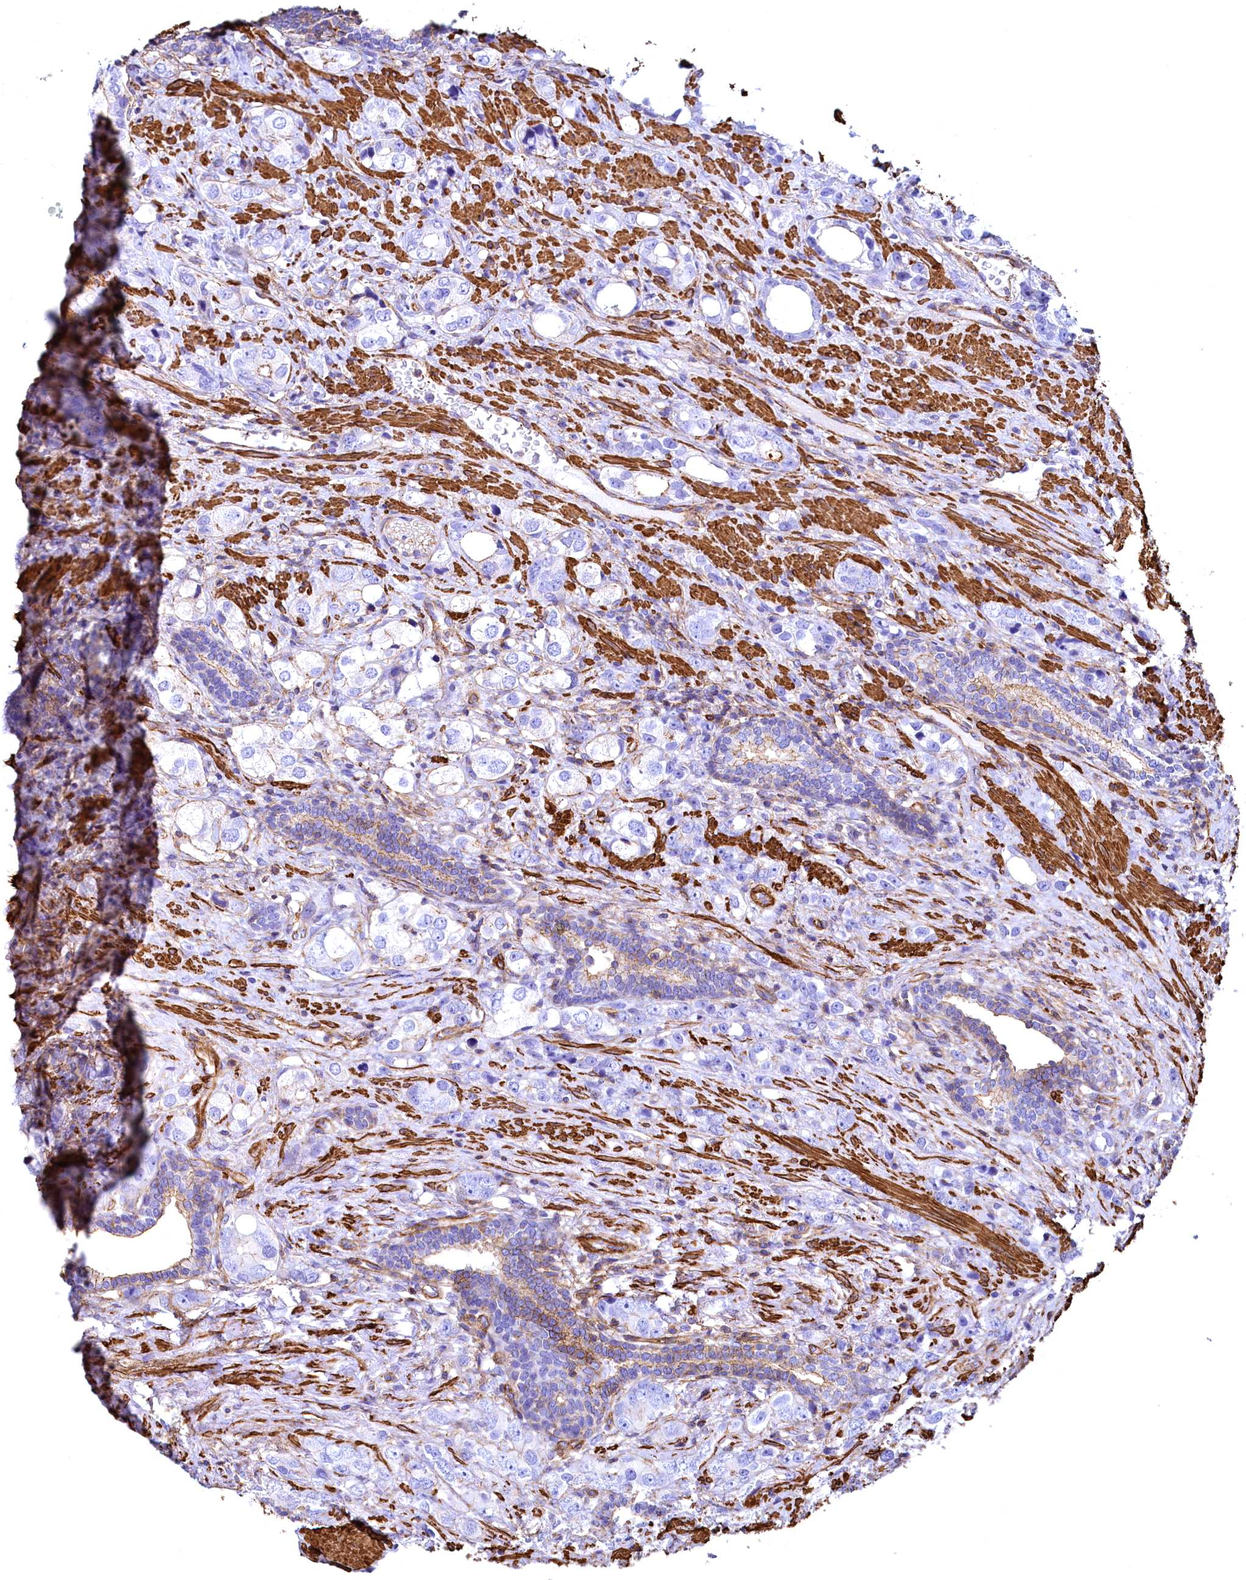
{"staining": {"intensity": "negative", "quantity": "none", "location": "none"}, "tissue": "prostate cancer", "cell_type": "Tumor cells", "image_type": "cancer", "snomed": [{"axis": "morphology", "description": "Adenocarcinoma, High grade"}, {"axis": "topography", "description": "Prostate"}], "caption": "The immunohistochemistry (IHC) image has no significant expression in tumor cells of high-grade adenocarcinoma (prostate) tissue.", "gene": "THBS1", "patient": {"sex": "male", "age": 63}}